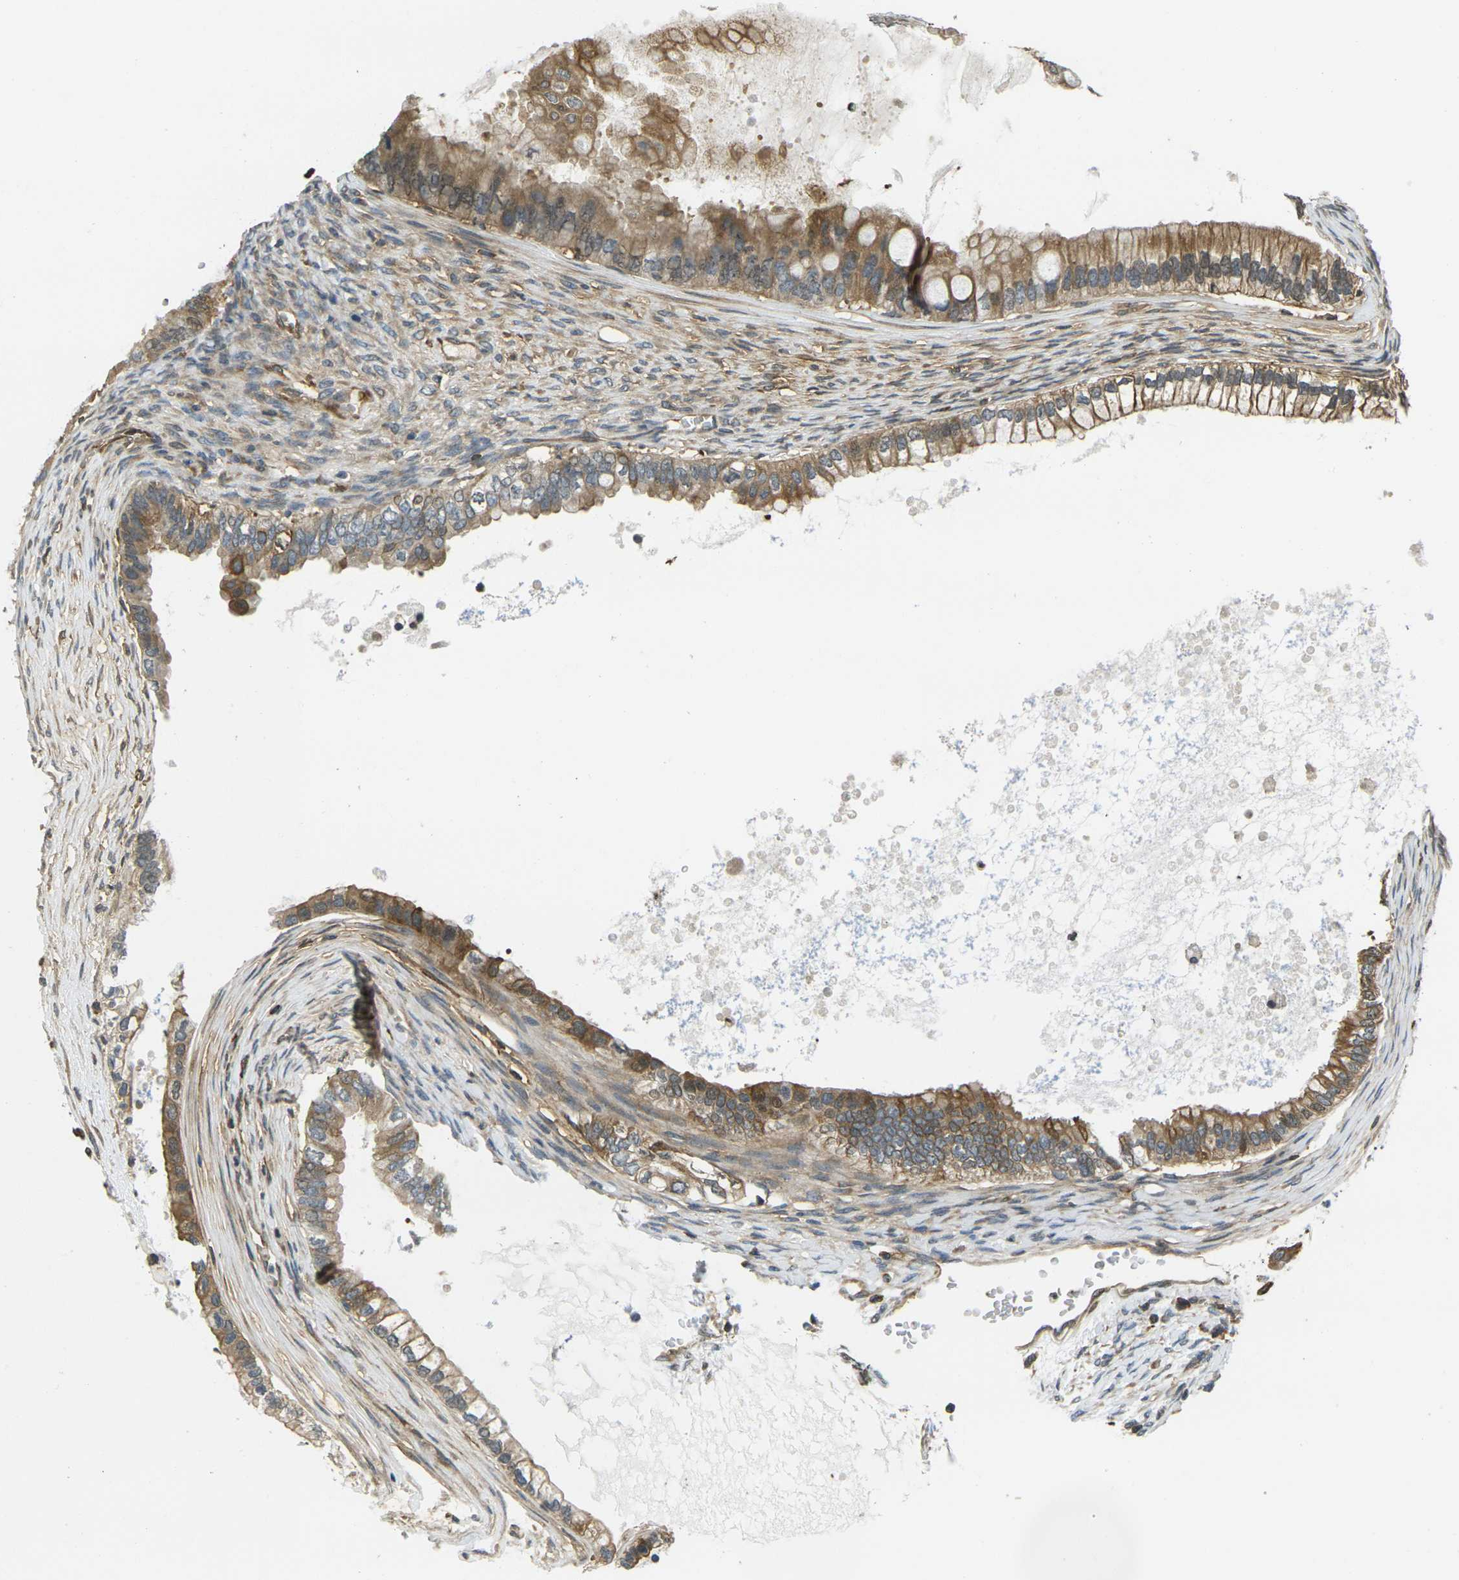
{"staining": {"intensity": "moderate", "quantity": ">75%", "location": "cytoplasmic/membranous"}, "tissue": "ovarian cancer", "cell_type": "Tumor cells", "image_type": "cancer", "snomed": [{"axis": "morphology", "description": "Cystadenocarcinoma, mucinous, NOS"}, {"axis": "topography", "description": "Ovary"}], "caption": "A high-resolution photomicrograph shows immunohistochemistry (IHC) staining of ovarian cancer, which demonstrates moderate cytoplasmic/membranous expression in about >75% of tumor cells.", "gene": "CAST", "patient": {"sex": "female", "age": 80}}